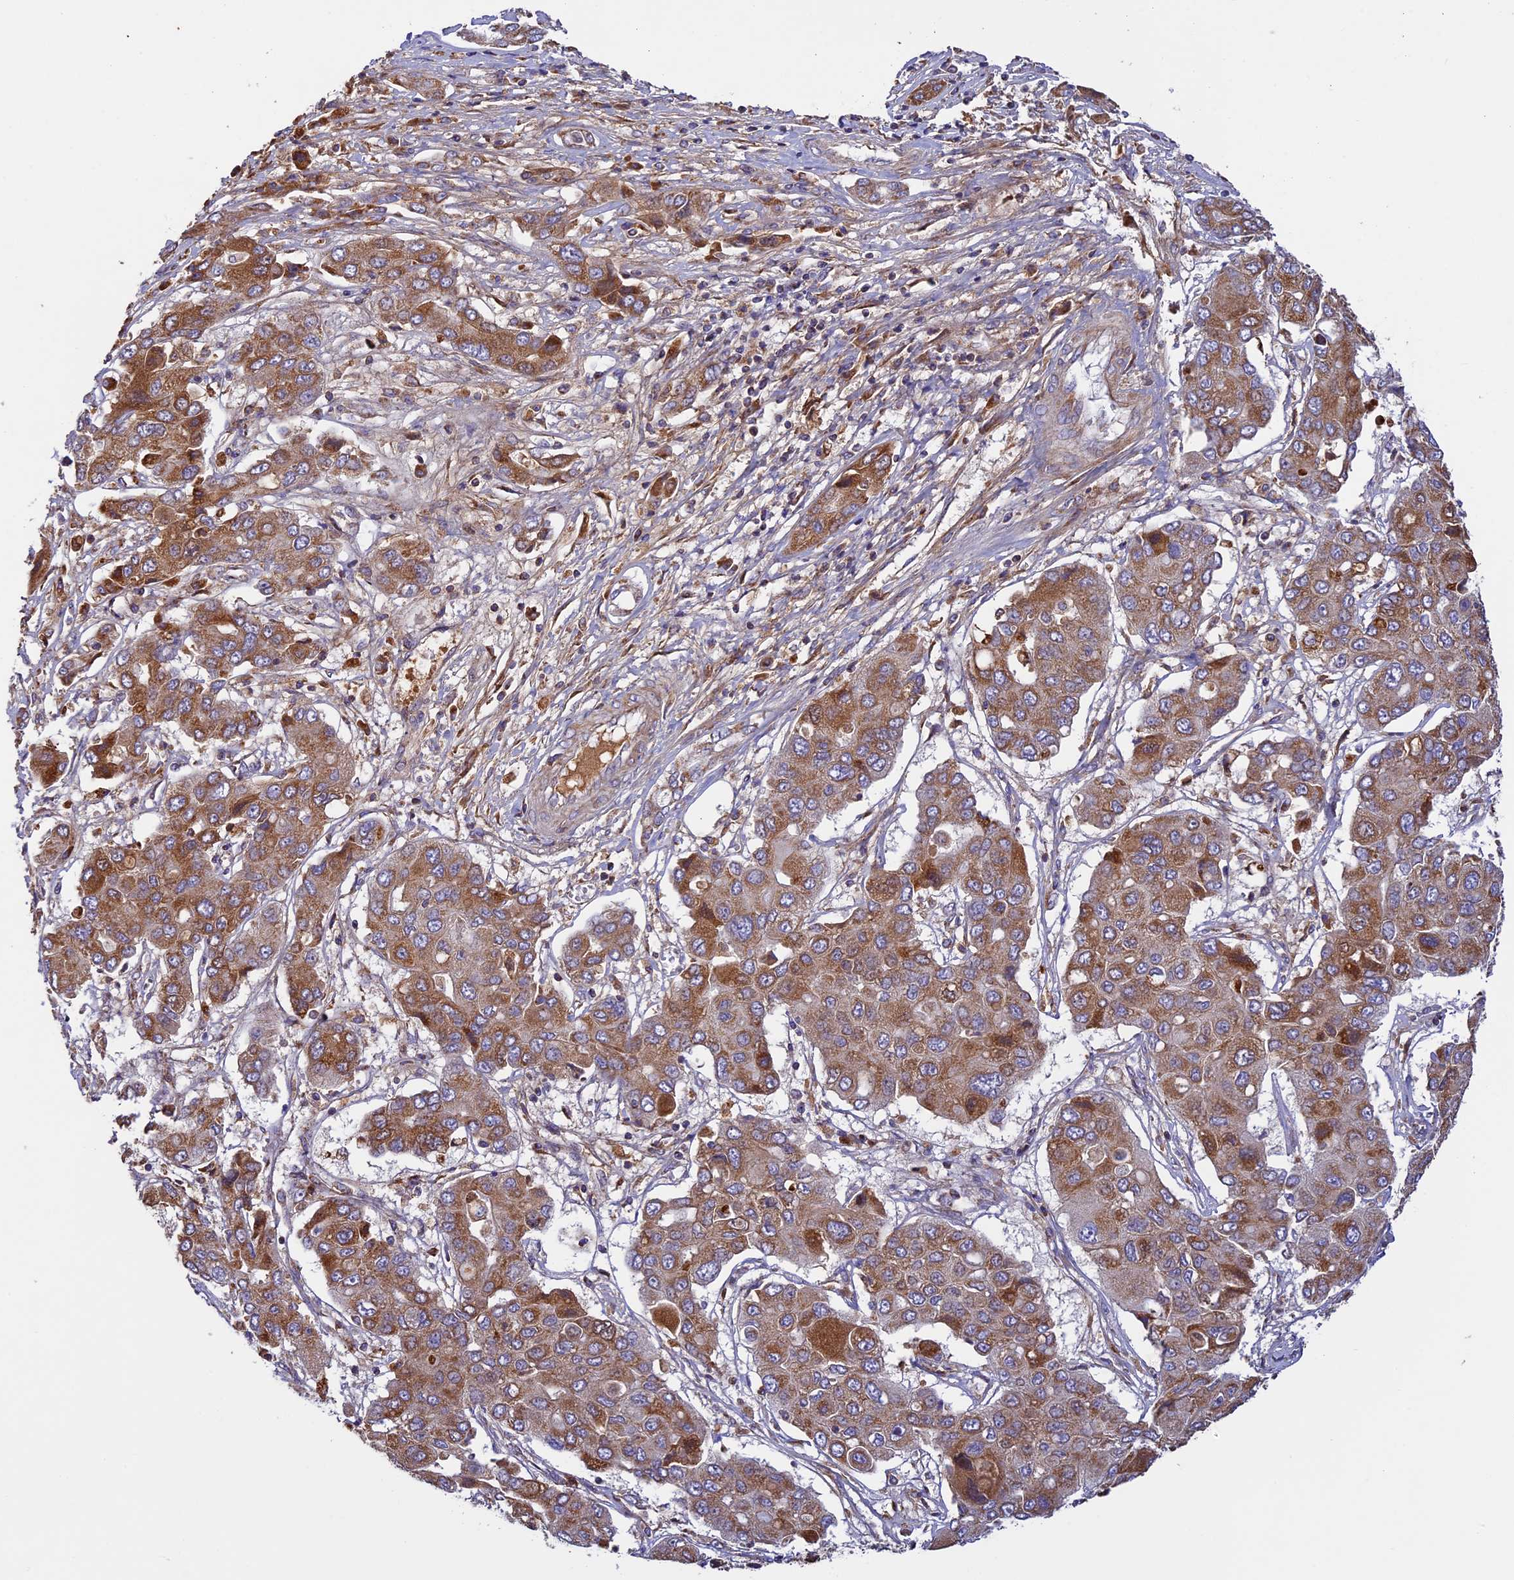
{"staining": {"intensity": "moderate", "quantity": ">75%", "location": "cytoplasmic/membranous"}, "tissue": "liver cancer", "cell_type": "Tumor cells", "image_type": "cancer", "snomed": [{"axis": "morphology", "description": "Cholangiocarcinoma"}, {"axis": "topography", "description": "Liver"}], "caption": "Protein staining of liver cholangiocarcinoma tissue shows moderate cytoplasmic/membranous expression in approximately >75% of tumor cells.", "gene": "OCEL1", "patient": {"sex": "male", "age": 67}}